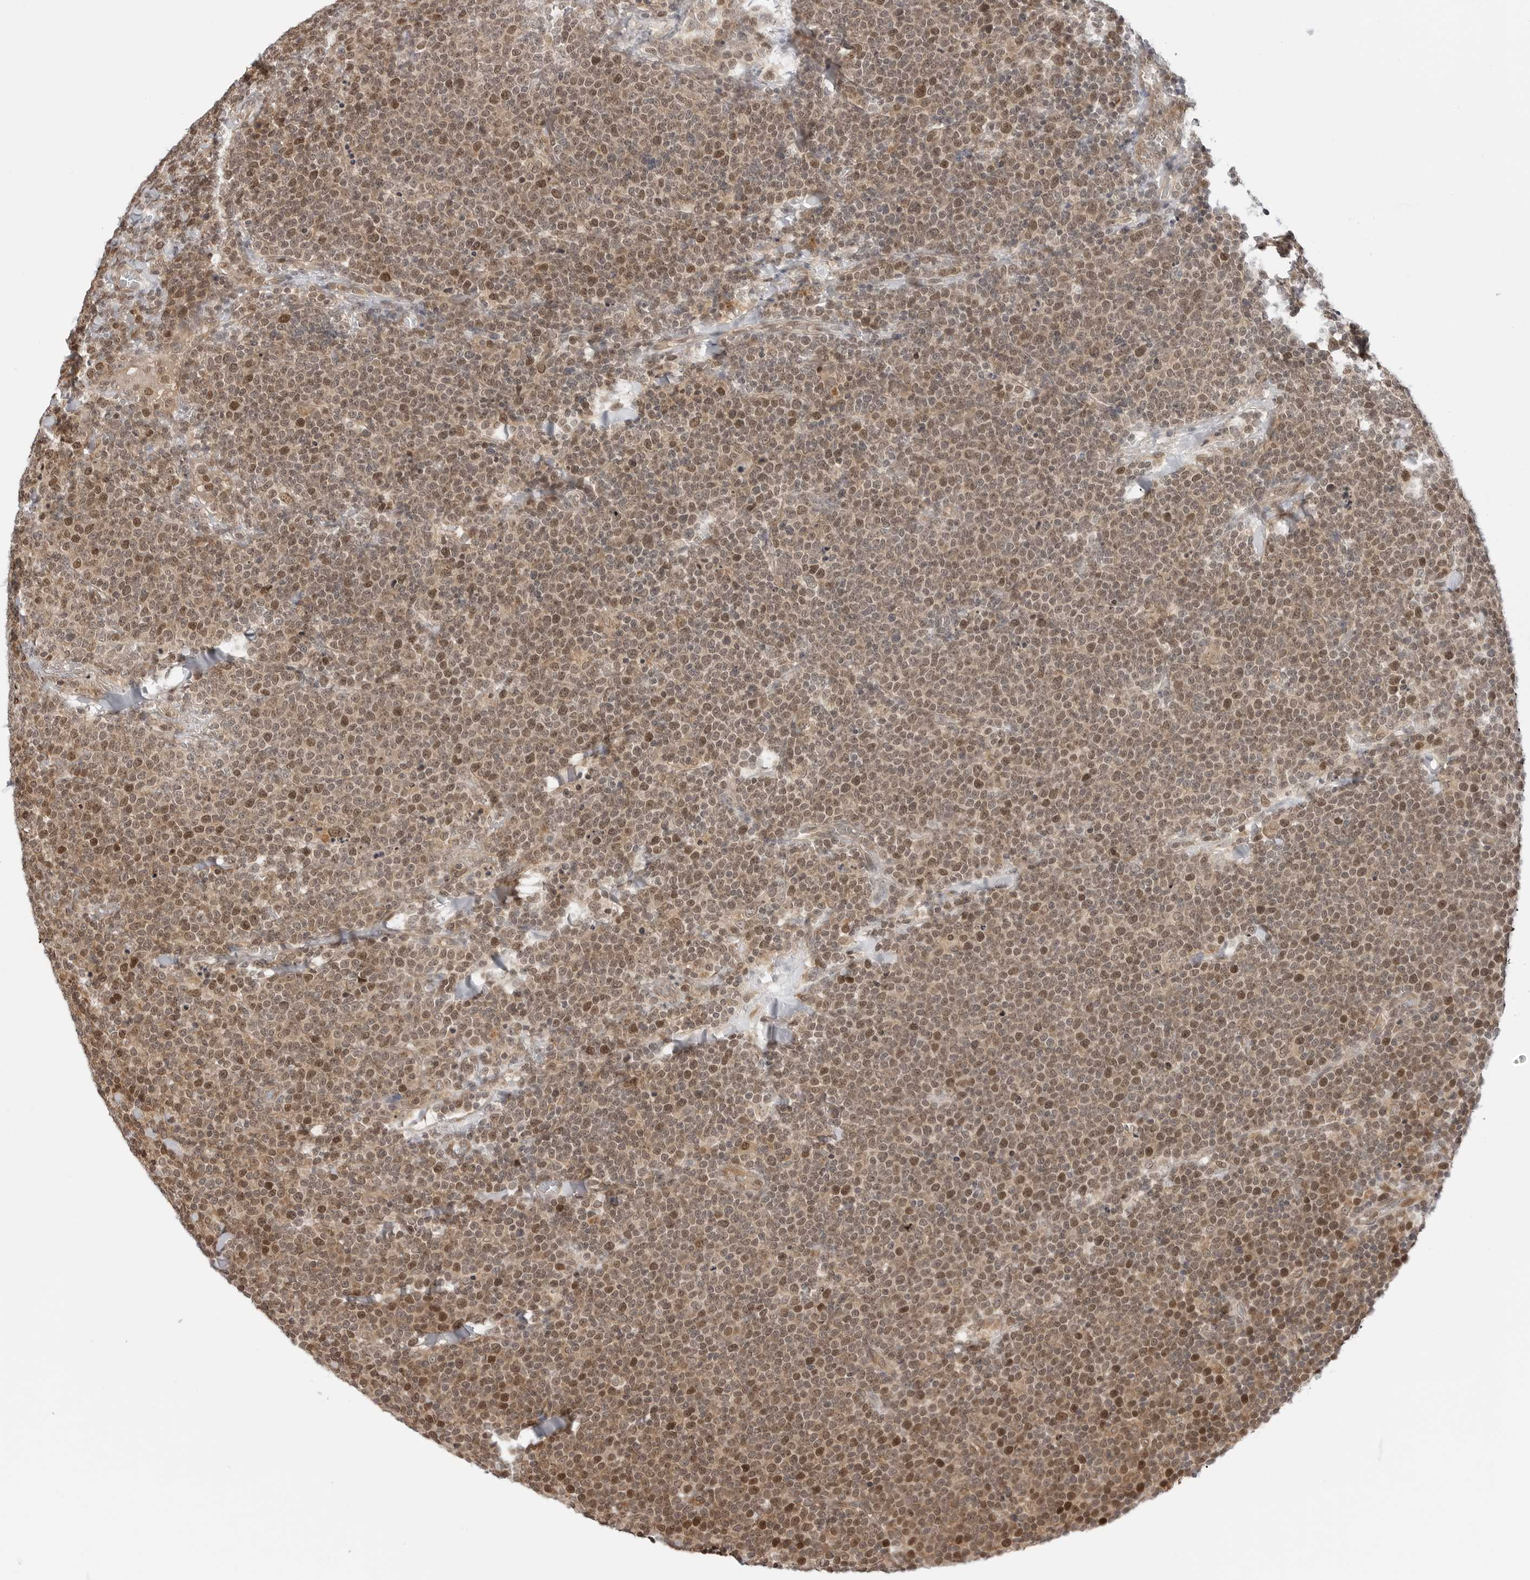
{"staining": {"intensity": "moderate", "quantity": ">75%", "location": "nuclear"}, "tissue": "lymphoma", "cell_type": "Tumor cells", "image_type": "cancer", "snomed": [{"axis": "morphology", "description": "Malignant lymphoma, non-Hodgkin's type, High grade"}, {"axis": "topography", "description": "Lymph node"}], "caption": "Human malignant lymphoma, non-Hodgkin's type (high-grade) stained with a brown dye displays moderate nuclear positive positivity in approximately >75% of tumor cells.", "gene": "TIPRL", "patient": {"sex": "male", "age": 61}}